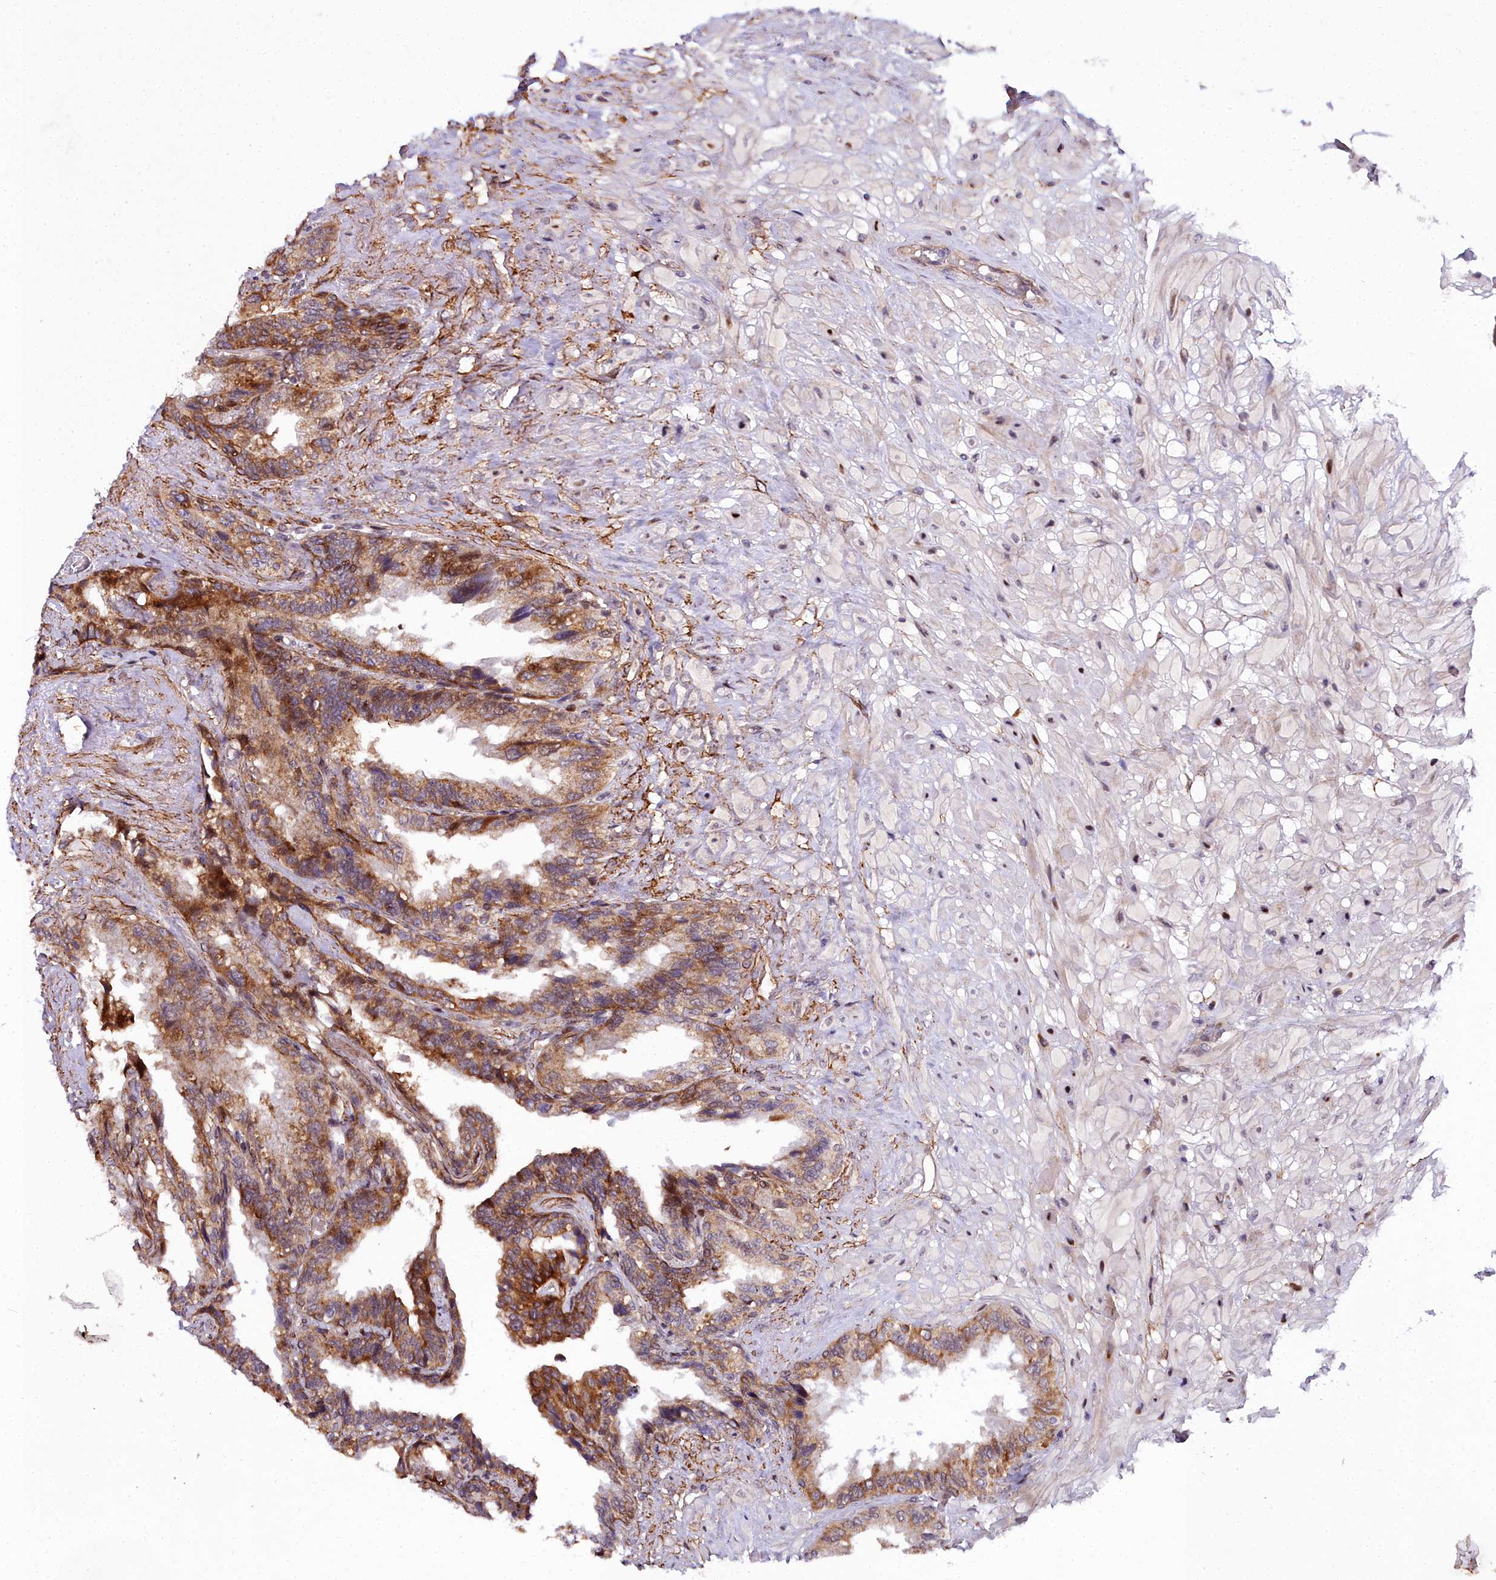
{"staining": {"intensity": "strong", "quantity": ">75%", "location": "cytoplasmic/membranous"}, "tissue": "seminal vesicle", "cell_type": "Glandular cells", "image_type": "normal", "snomed": [{"axis": "morphology", "description": "Normal tissue, NOS"}, {"axis": "topography", "description": "Seminal veicle"}, {"axis": "topography", "description": "Peripheral nerve tissue"}], "caption": "Protein expression analysis of normal seminal vesicle exhibits strong cytoplasmic/membranous expression in approximately >75% of glandular cells. The protein of interest is stained brown, and the nuclei are stained in blue (DAB (3,3'-diaminobenzidine) IHC with brightfield microscopy, high magnification).", "gene": "MRPS11", "patient": {"sex": "male", "age": 60}}